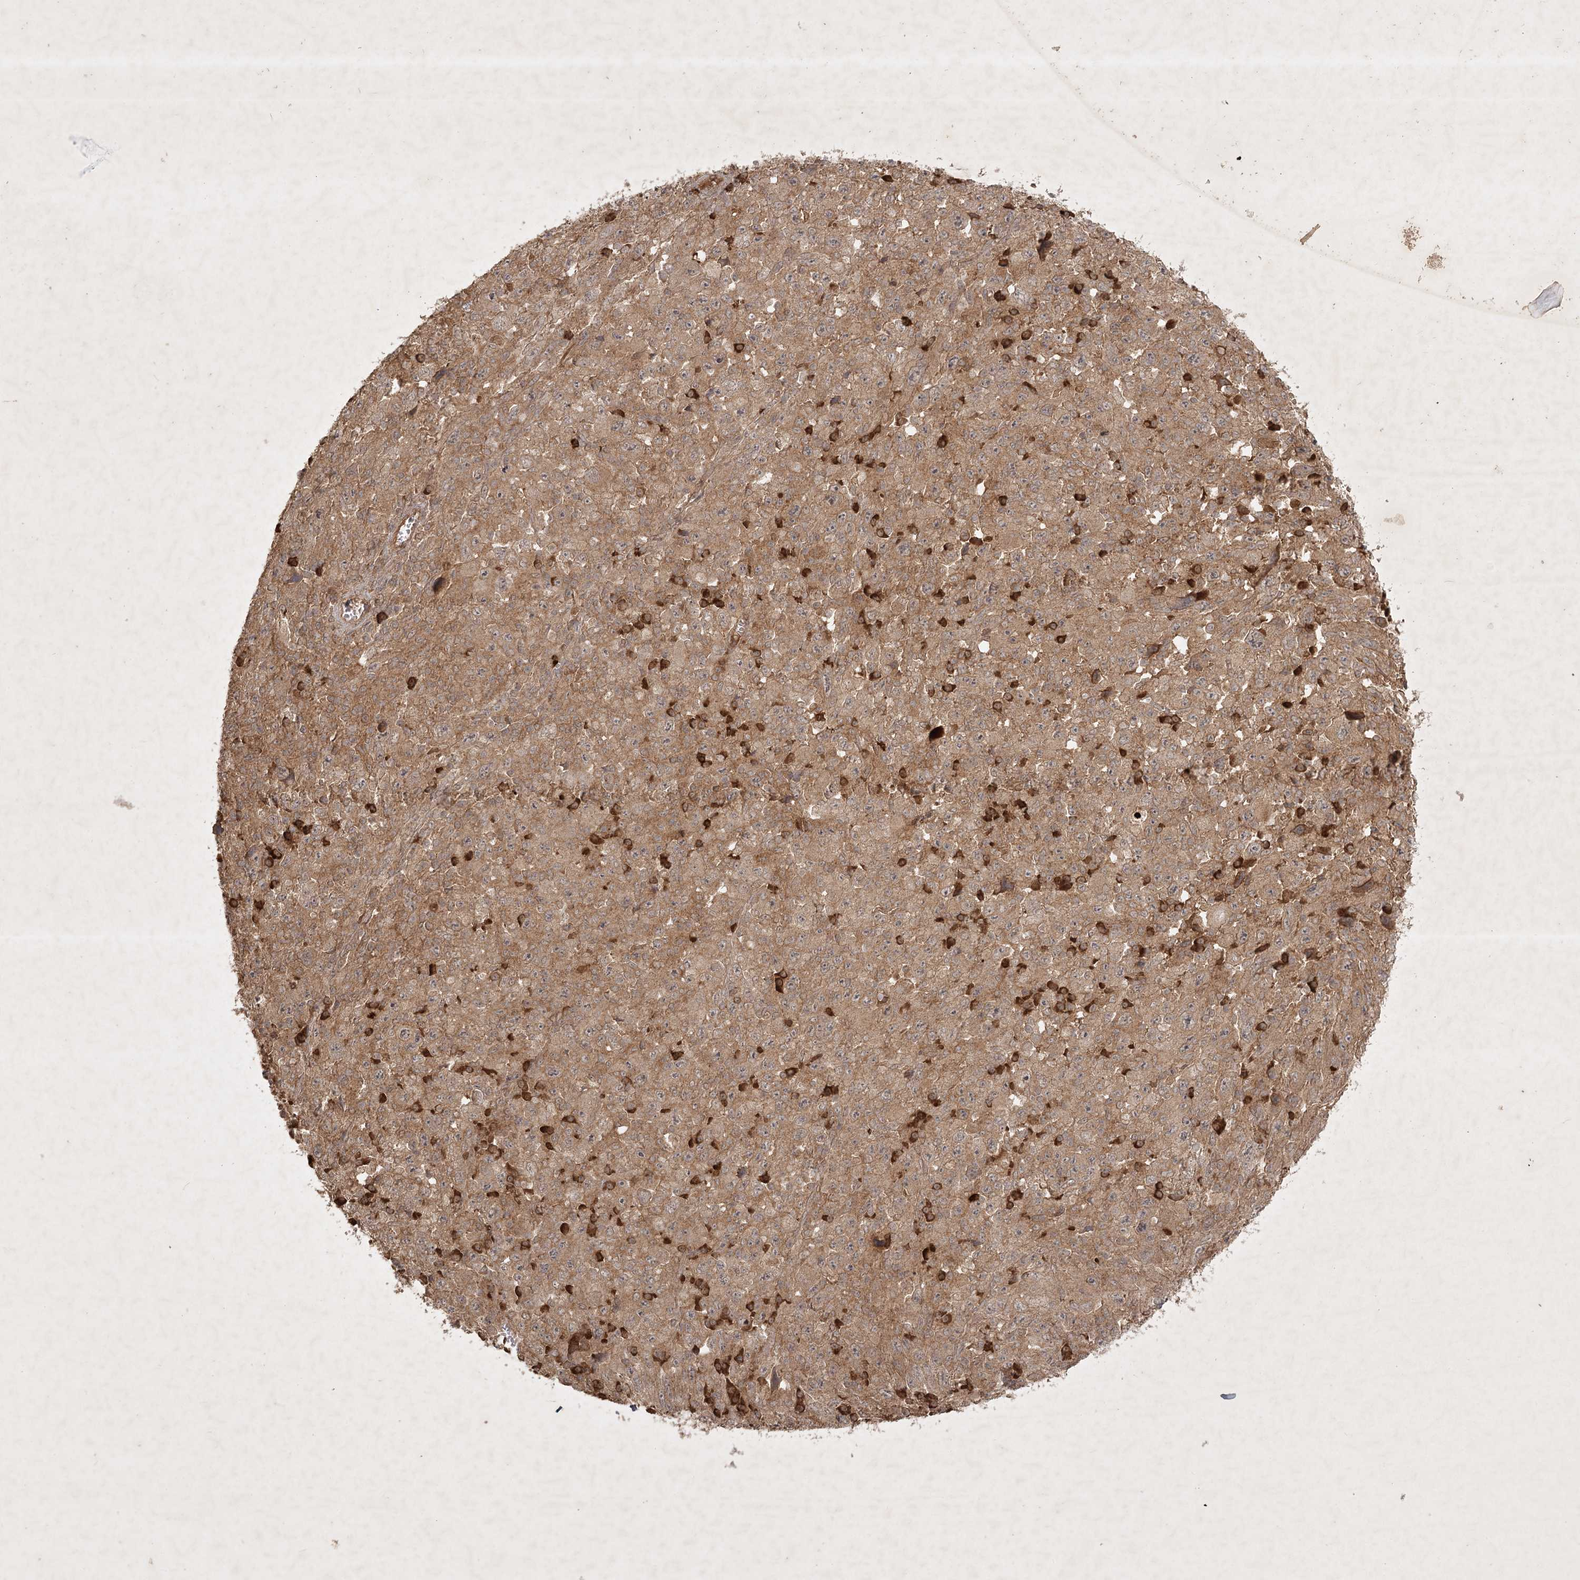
{"staining": {"intensity": "moderate", "quantity": ">75%", "location": "cytoplasmic/membranous"}, "tissue": "melanoma", "cell_type": "Tumor cells", "image_type": "cancer", "snomed": [{"axis": "morphology", "description": "Malignant melanoma, Metastatic site"}, {"axis": "topography", "description": "Skin"}], "caption": "About >75% of tumor cells in human melanoma reveal moderate cytoplasmic/membranous protein staining as visualized by brown immunohistochemical staining.", "gene": "ARL13A", "patient": {"sex": "female", "age": 56}}